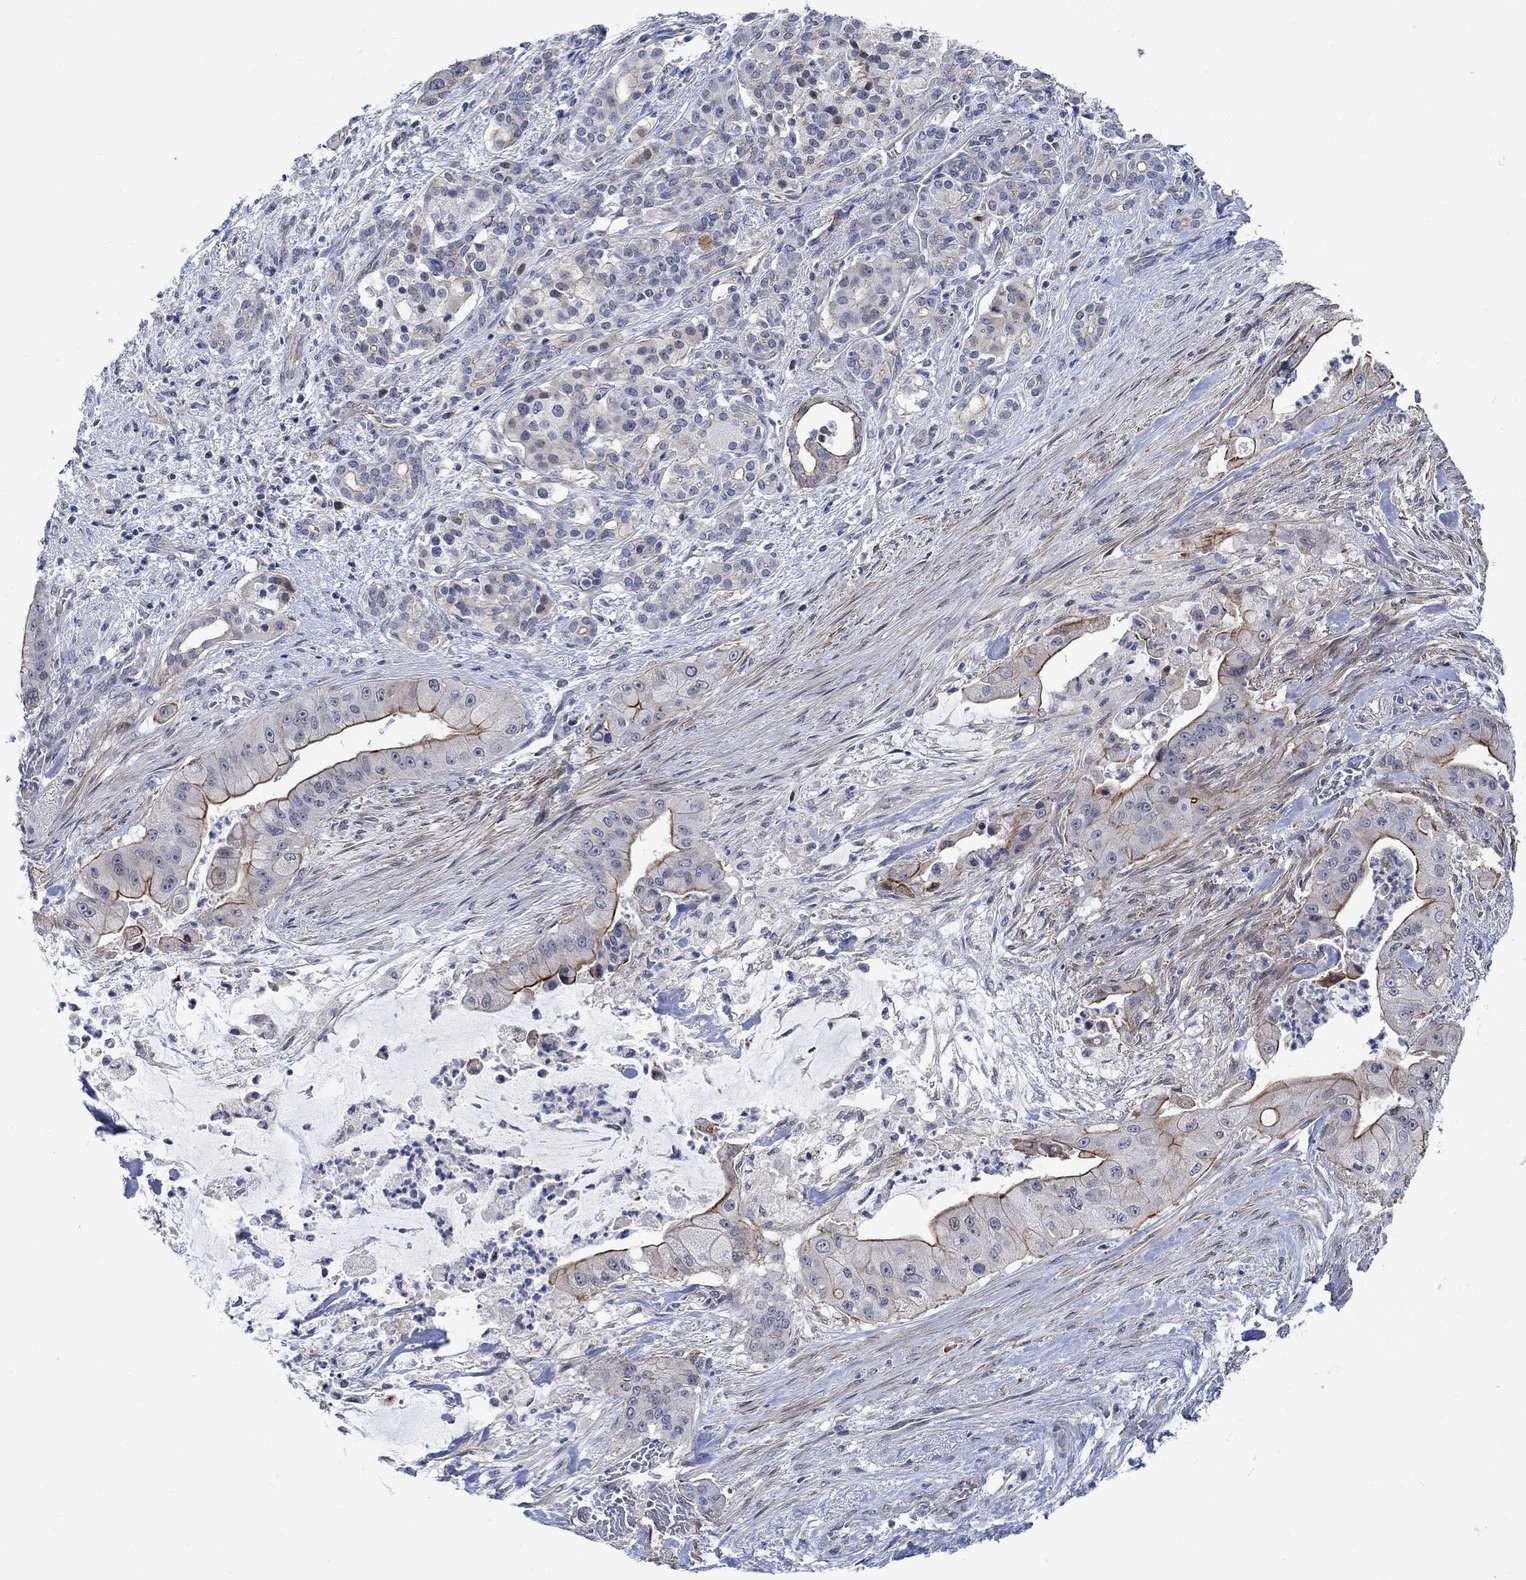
{"staining": {"intensity": "strong", "quantity": "25%-75%", "location": "cytoplasmic/membranous"}, "tissue": "pancreatic cancer", "cell_type": "Tumor cells", "image_type": "cancer", "snomed": [{"axis": "morphology", "description": "Normal tissue, NOS"}, {"axis": "morphology", "description": "Inflammation, NOS"}, {"axis": "morphology", "description": "Adenocarcinoma, NOS"}, {"axis": "topography", "description": "Pancreas"}], "caption": "A histopathology image showing strong cytoplasmic/membranous positivity in about 25%-75% of tumor cells in pancreatic adenocarcinoma, as visualized by brown immunohistochemical staining.", "gene": "KCNH8", "patient": {"sex": "male", "age": 57}}